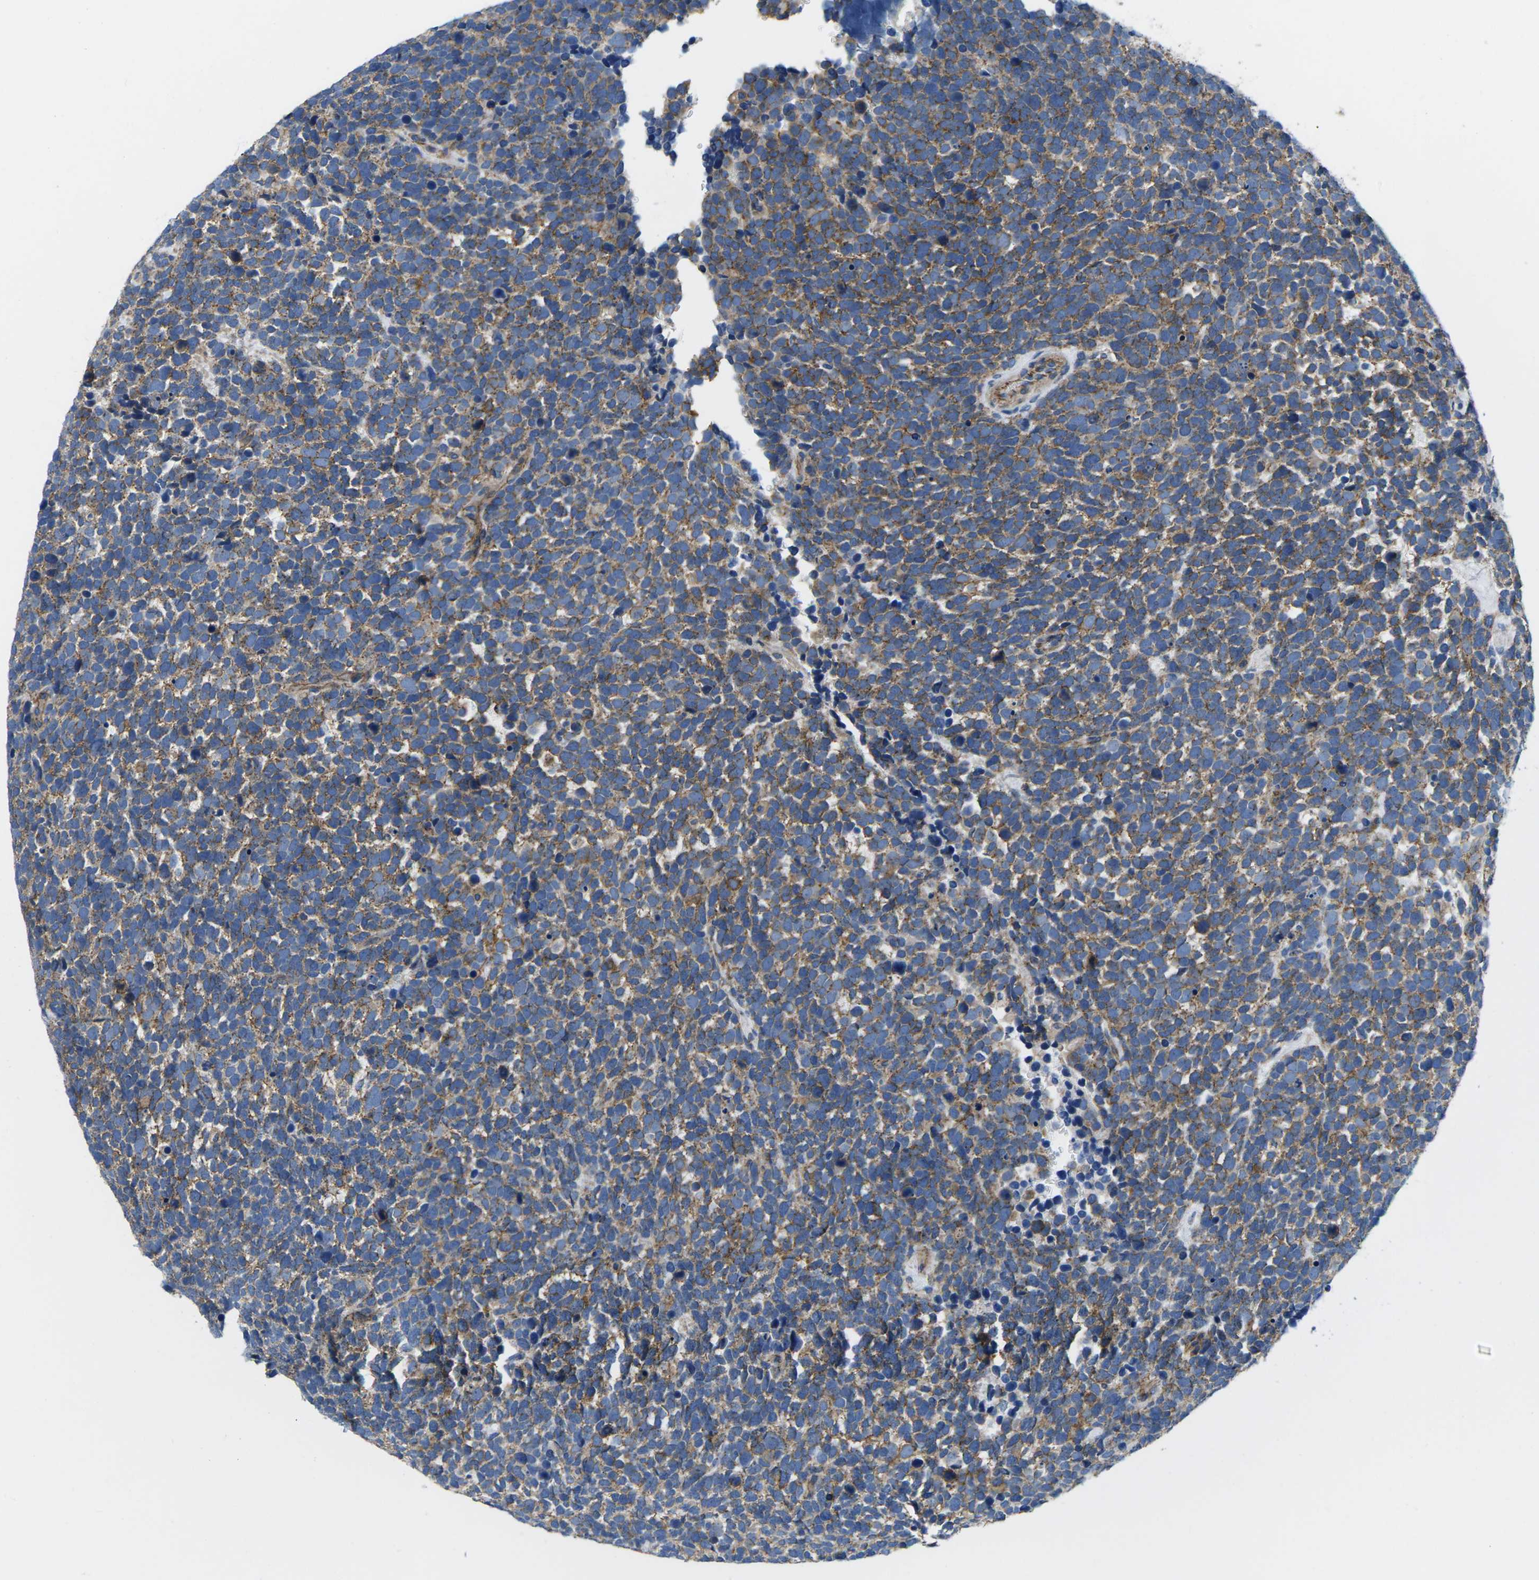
{"staining": {"intensity": "moderate", "quantity": ">75%", "location": "cytoplasmic/membranous"}, "tissue": "urothelial cancer", "cell_type": "Tumor cells", "image_type": "cancer", "snomed": [{"axis": "morphology", "description": "Urothelial carcinoma, High grade"}, {"axis": "topography", "description": "Urinary bladder"}], "caption": "Protein staining demonstrates moderate cytoplasmic/membranous positivity in about >75% of tumor cells in high-grade urothelial carcinoma.", "gene": "CTNND1", "patient": {"sex": "female", "age": 82}}